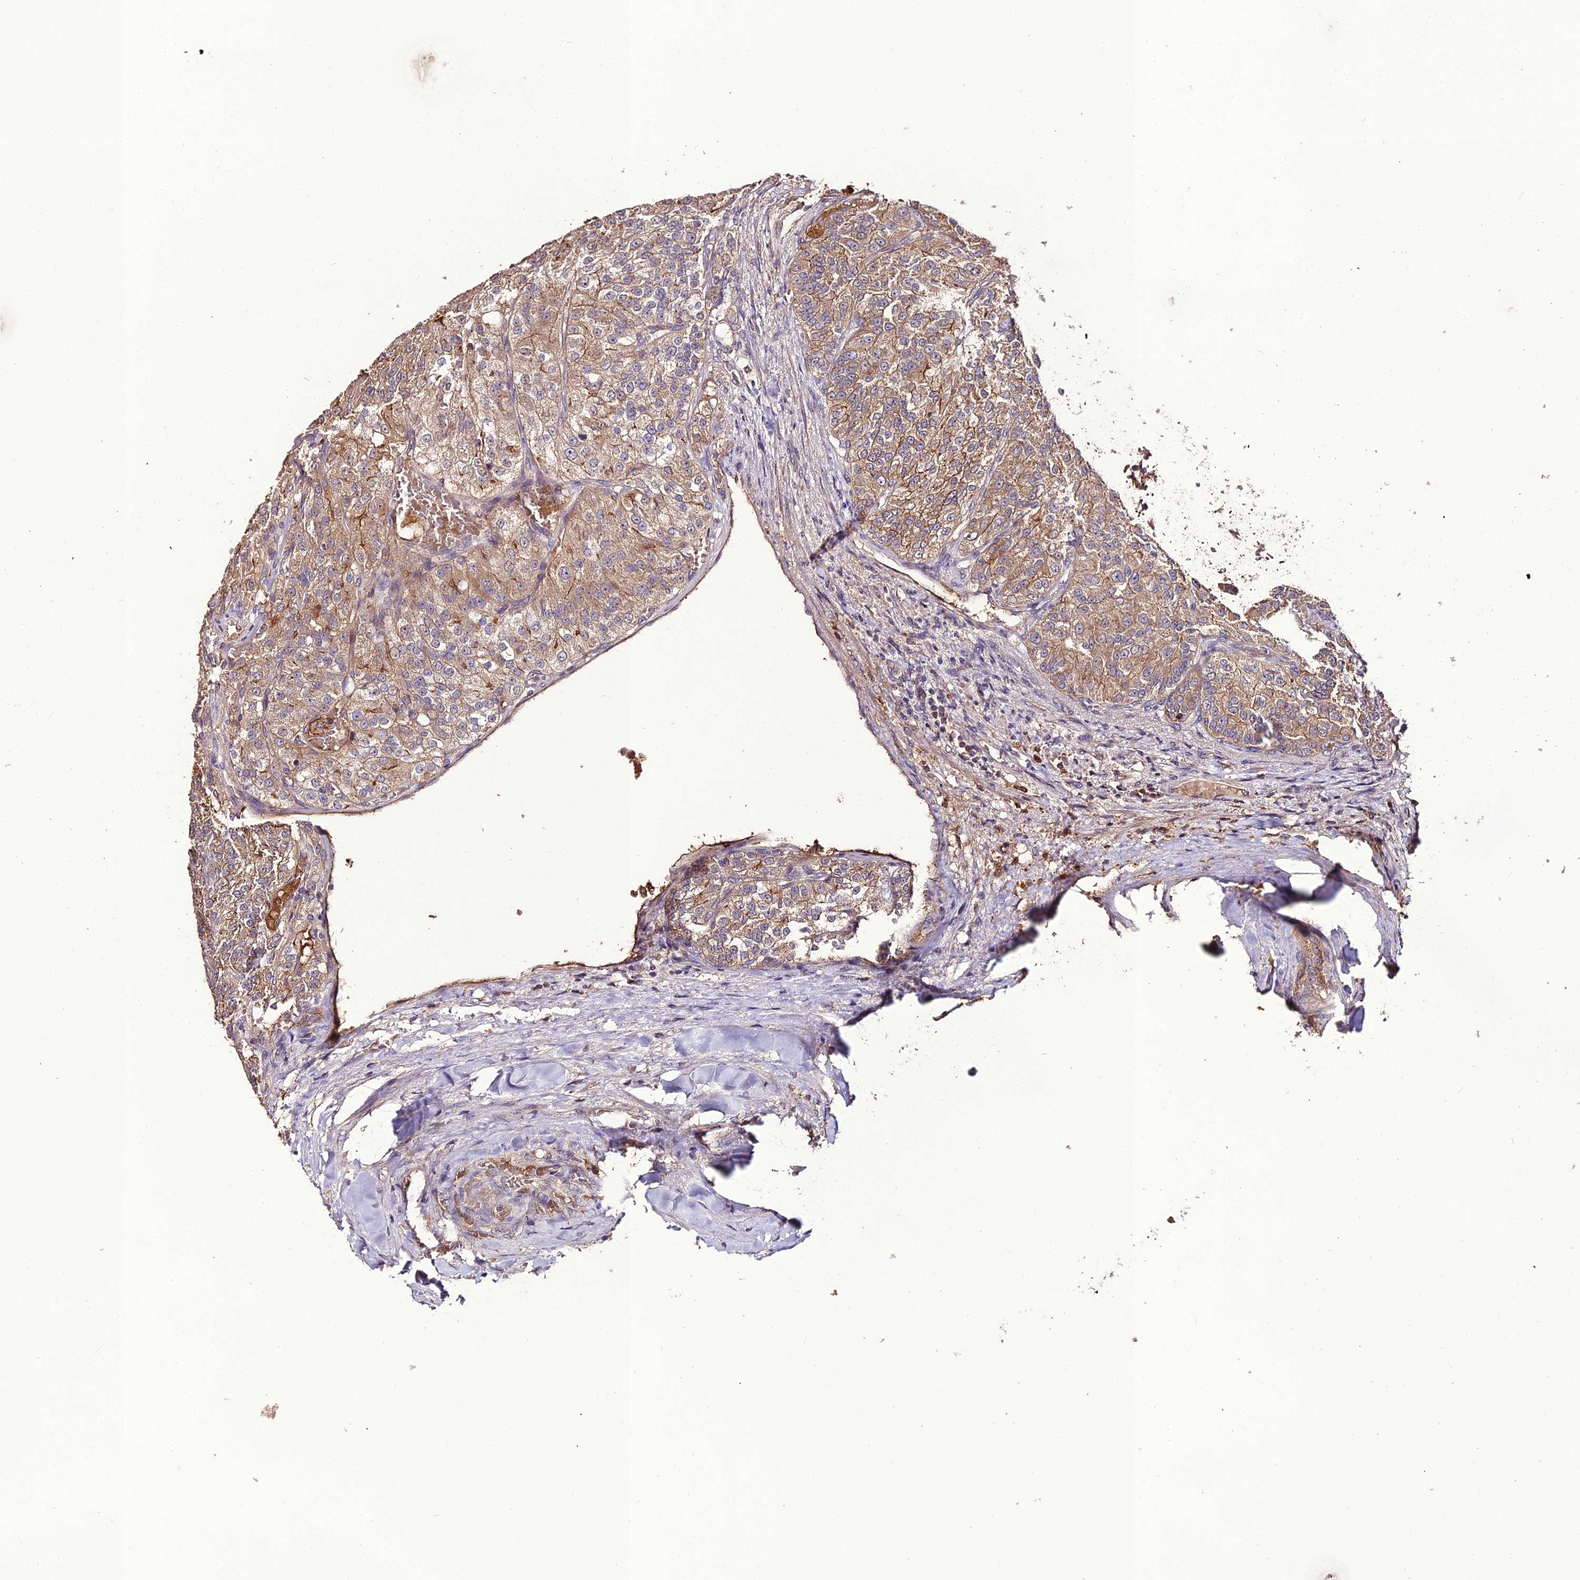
{"staining": {"intensity": "moderate", "quantity": ">75%", "location": "cytoplasmic/membranous"}, "tissue": "renal cancer", "cell_type": "Tumor cells", "image_type": "cancer", "snomed": [{"axis": "morphology", "description": "Adenocarcinoma, NOS"}, {"axis": "topography", "description": "Kidney"}], "caption": "Immunohistochemistry of human adenocarcinoma (renal) demonstrates medium levels of moderate cytoplasmic/membranous staining in about >75% of tumor cells.", "gene": "KCTD16", "patient": {"sex": "female", "age": 63}}